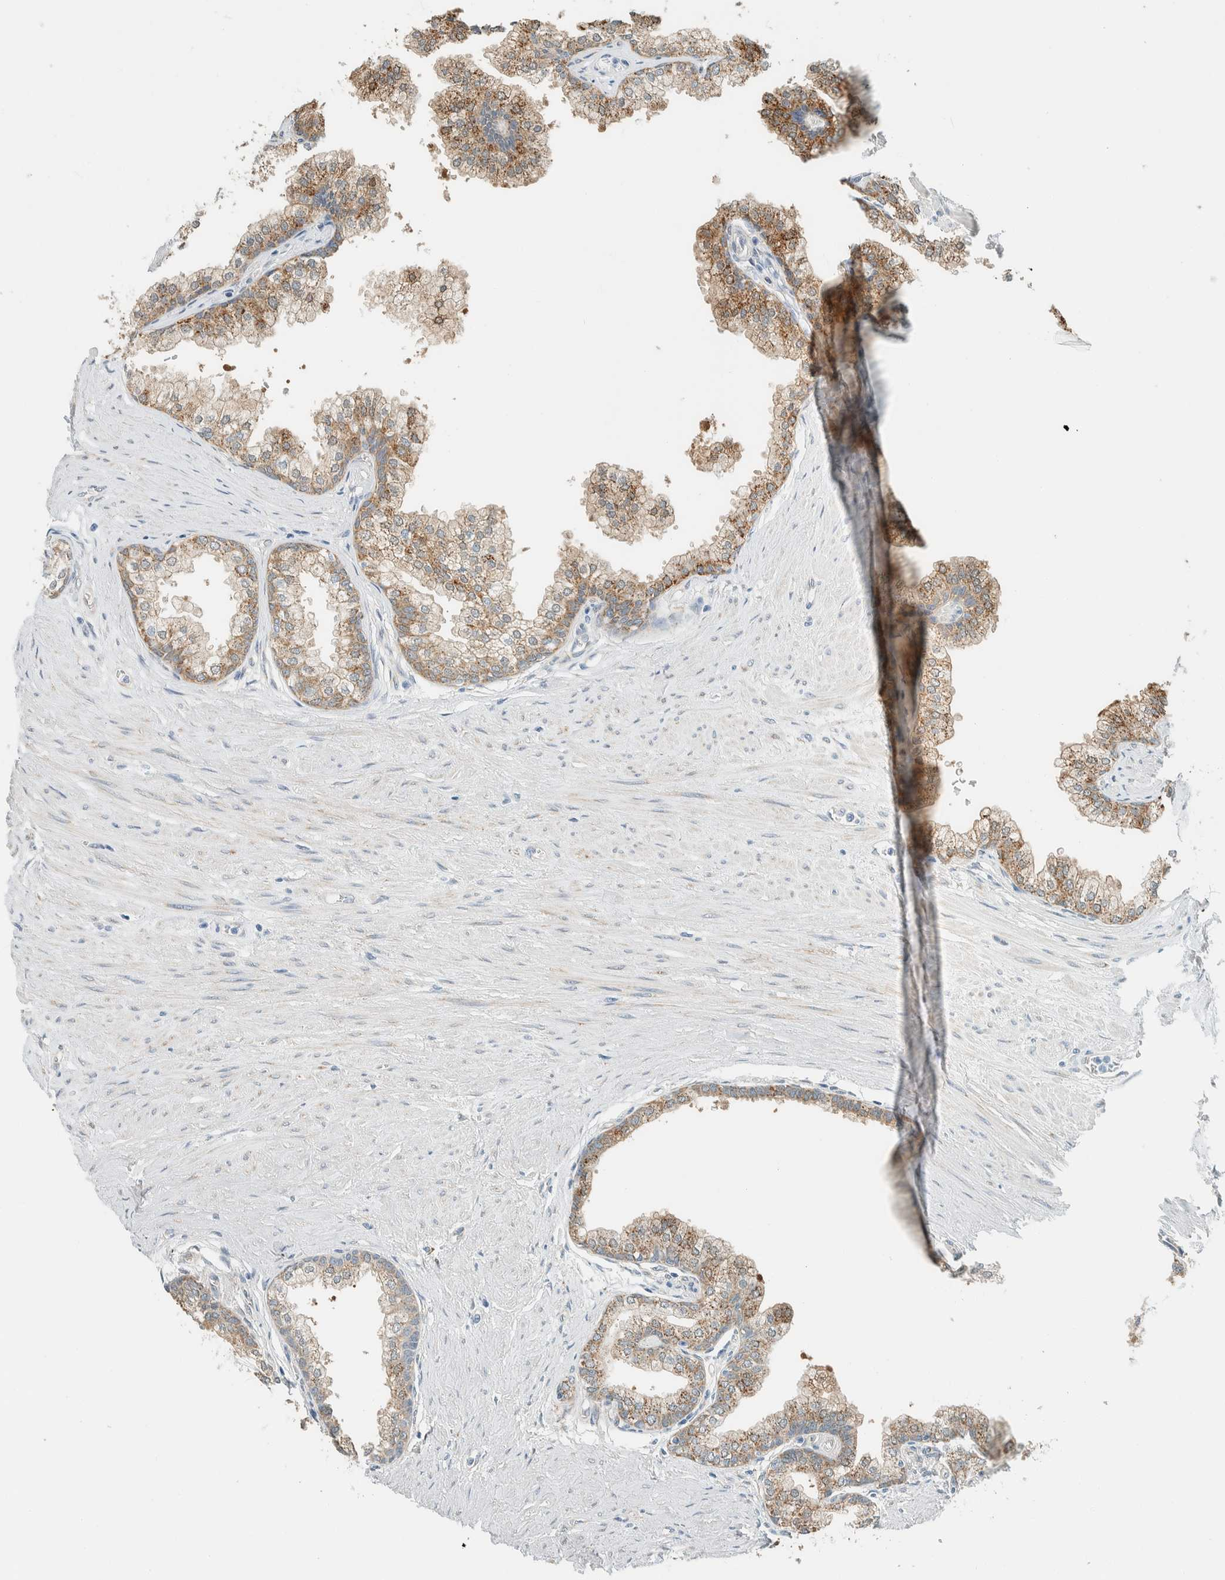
{"staining": {"intensity": "moderate", "quantity": ">75%", "location": "cytoplasmic/membranous"}, "tissue": "prostate", "cell_type": "Glandular cells", "image_type": "normal", "snomed": [{"axis": "morphology", "description": "Normal tissue, NOS"}, {"axis": "morphology", "description": "Urothelial carcinoma, Low grade"}, {"axis": "topography", "description": "Urinary bladder"}, {"axis": "topography", "description": "Prostate"}], "caption": "This is an image of immunohistochemistry staining of unremarkable prostate, which shows moderate positivity in the cytoplasmic/membranous of glandular cells.", "gene": "ALDH7A1", "patient": {"sex": "male", "age": 60}}